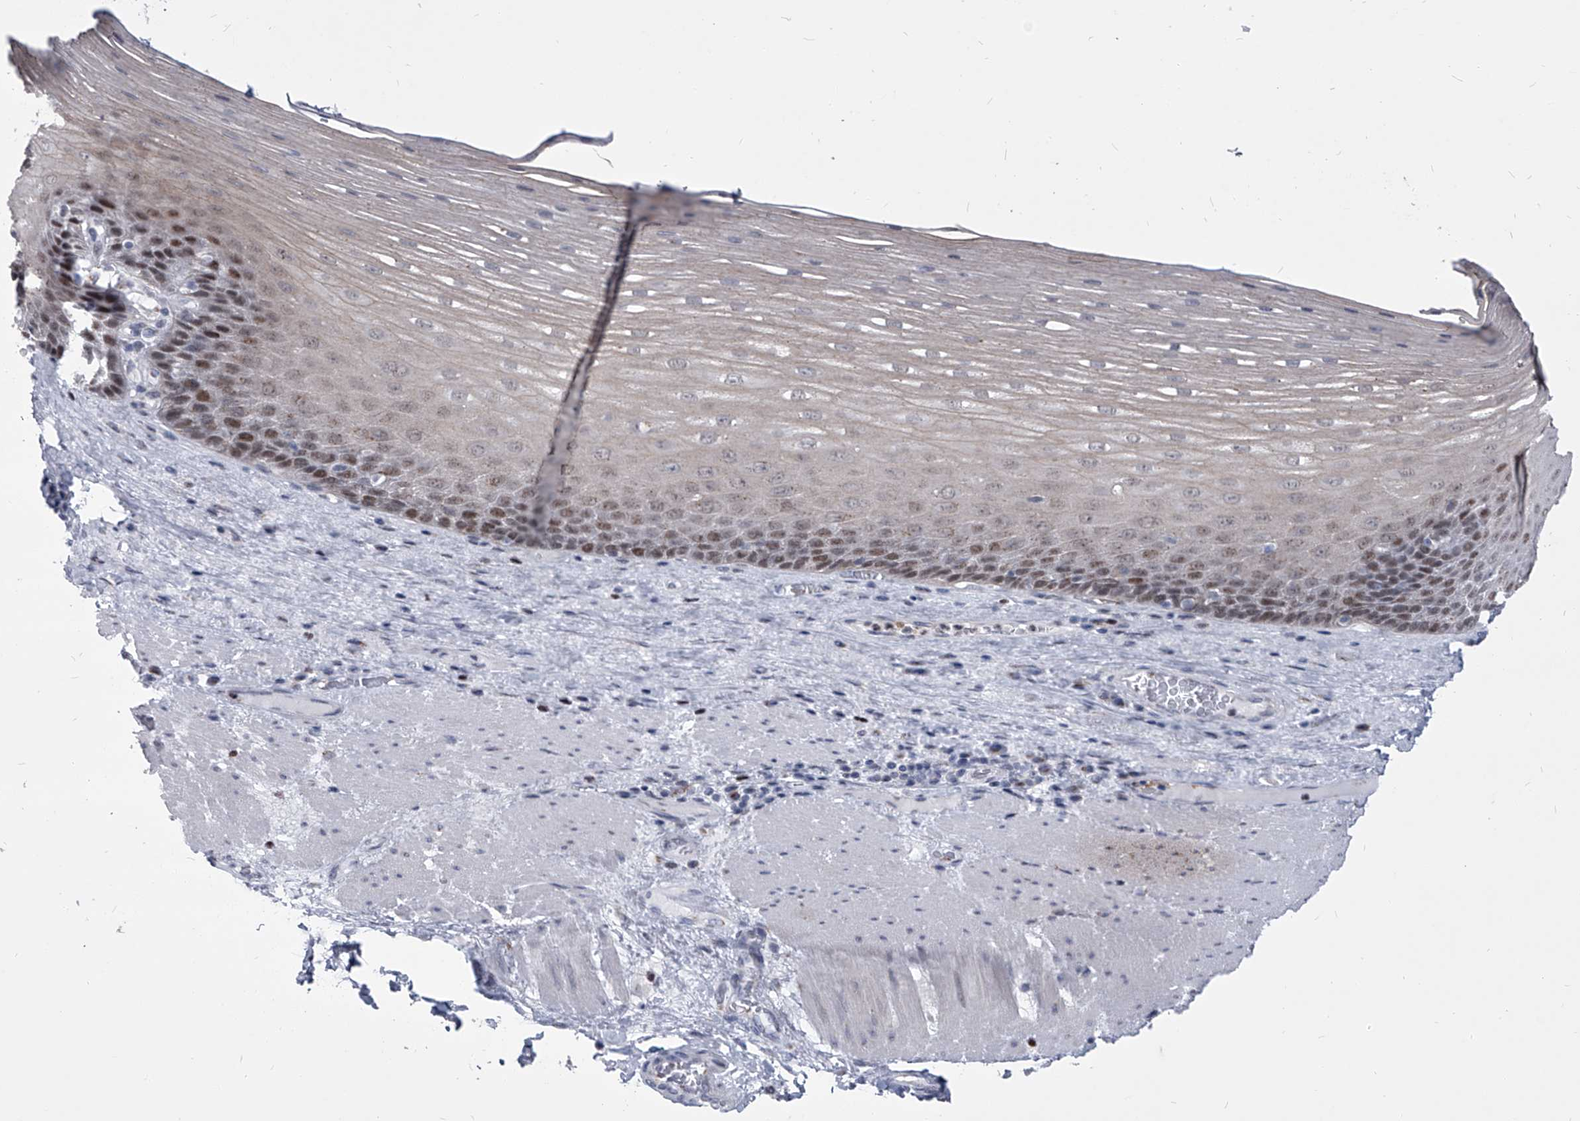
{"staining": {"intensity": "moderate", "quantity": "25%-75%", "location": "nuclear"}, "tissue": "esophagus", "cell_type": "Squamous epithelial cells", "image_type": "normal", "snomed": [{"axis": "morphology", "description": "Normal tissue, NOS"}, {"axis": "topography", "description": "Esophagus"}], "caption": "Protein analysis of normal esophagus reveals moderate nuclear expression in approximately 25%-75% of squamous epithelial cells.", "gene": "EVA1C", "patient": {"sex": "male", "age": 62}}